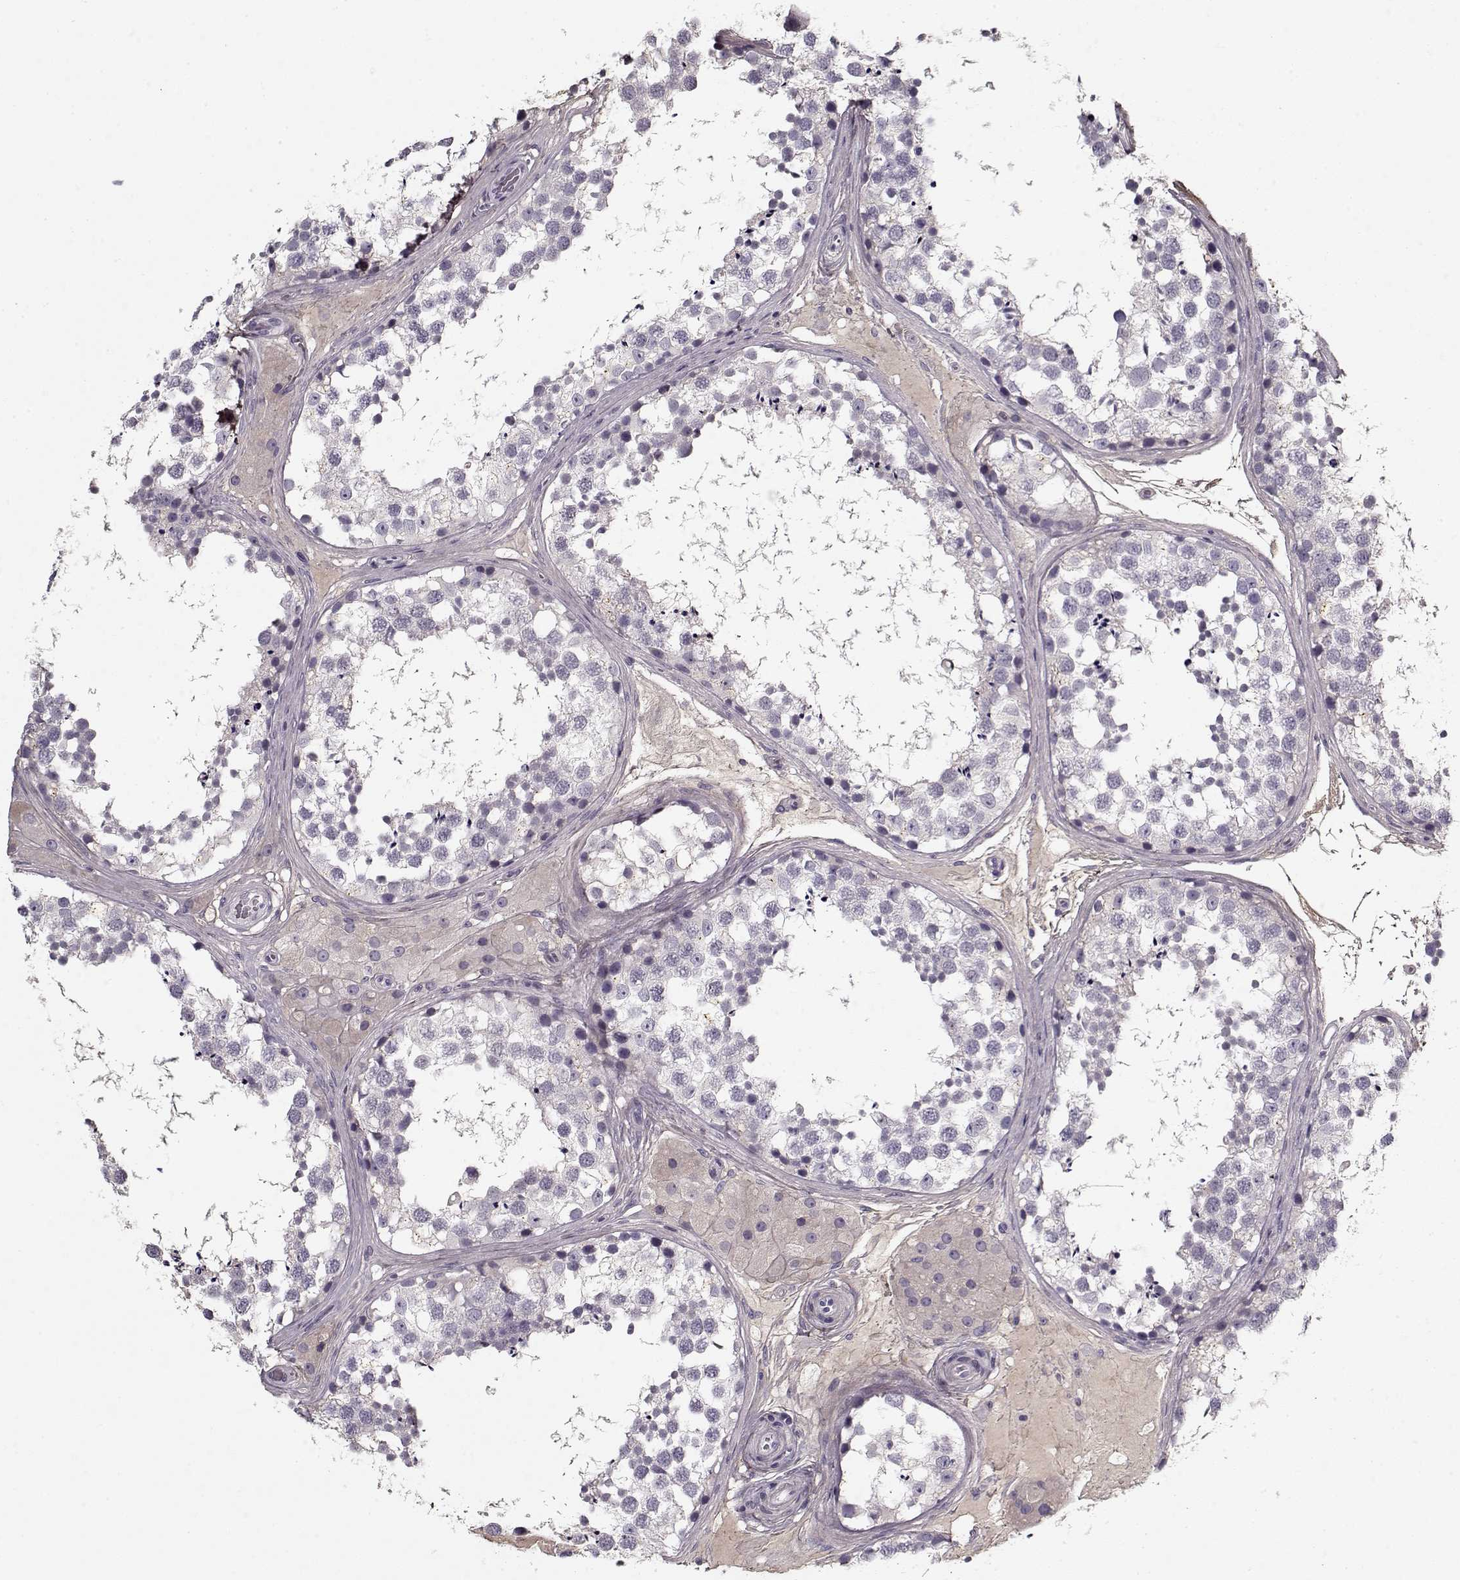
{"staining": {"intensity": "negative", "quantity": "none", "location": "none"}, "tissue": "testis", "cell_type": "Cells in seminiferous ducts", "image_type": "normal", "snomed": [{"axis": "morphology", "description": "Normal tissue, NOS"}, {"axis": "morphology", "description": "Seminoma, NOS"}, {"axis": "topography", "description": "Testis"}], "caption": "The micrograph demonstrates no staining of cells in seminiferous ducts in normal testis.", "gene": "LUM", "patient": {"sex": "male", "age": 65}}